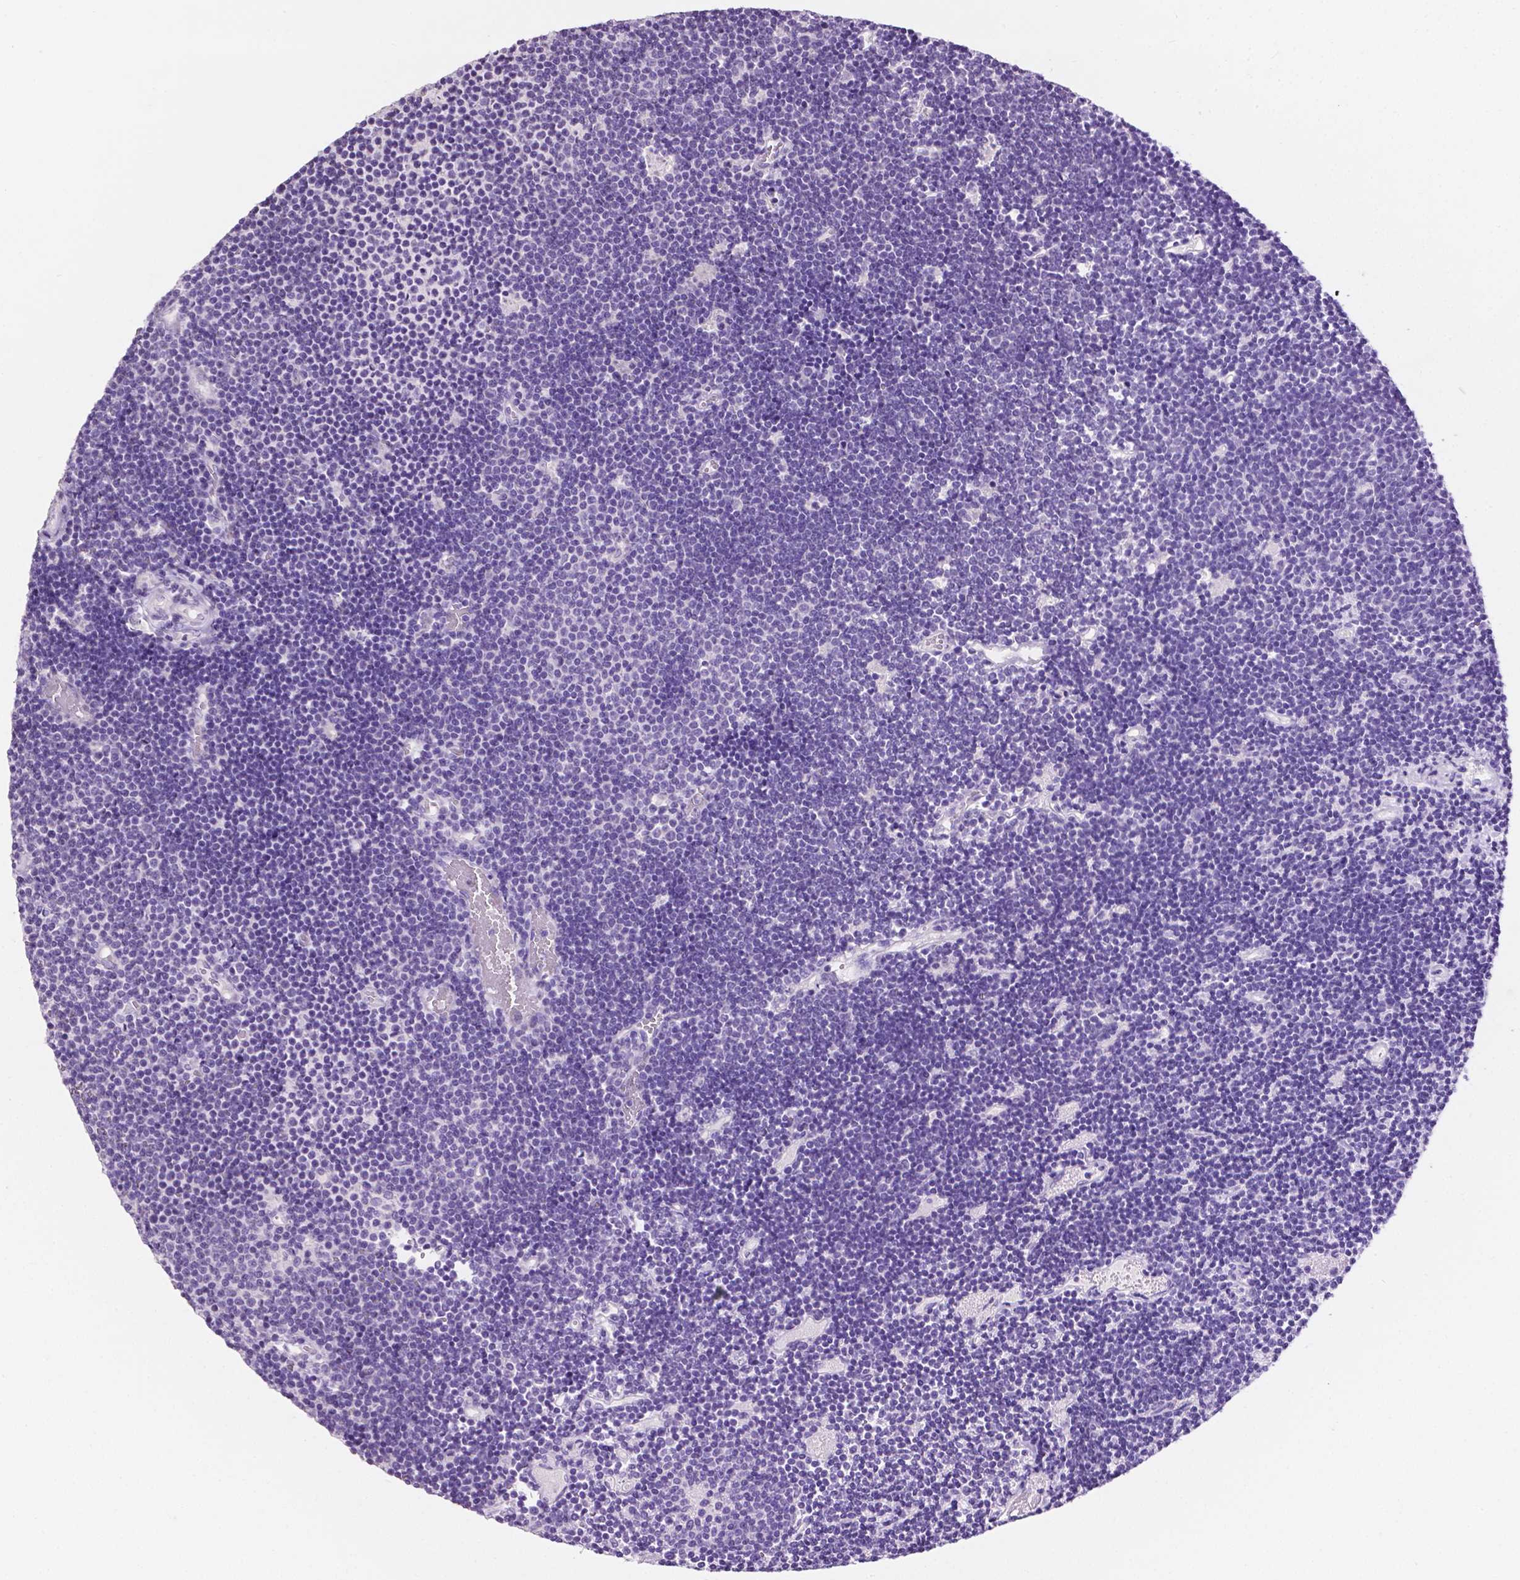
{"staining": {"intensity": "negative", "quantity": "none", "location": "none"}, "tissue": "lymphoma", "cell_type": "Tumor cells", "image_type": "cancer", "snomed": [{"axis": "morphology", "description": "Malignant lymphoma, non-Hodgkin's type, Low grade"}, {"axis": "topography", "description": "Brain"}], "caption": "Immunohistochemistry histopathology image of neoplastic tissue: low-grade malignant lymphoma, non-Hodgkin's type stained with DAB shows no significant protein expression in tumor cells. (DAB (3,3'-diaminobenzidine) immunohistochemistry (IHC) with hematoxylin counter stain).", "gene": "TACSTD2", "patient": {"sex": "female", "age": 66}}